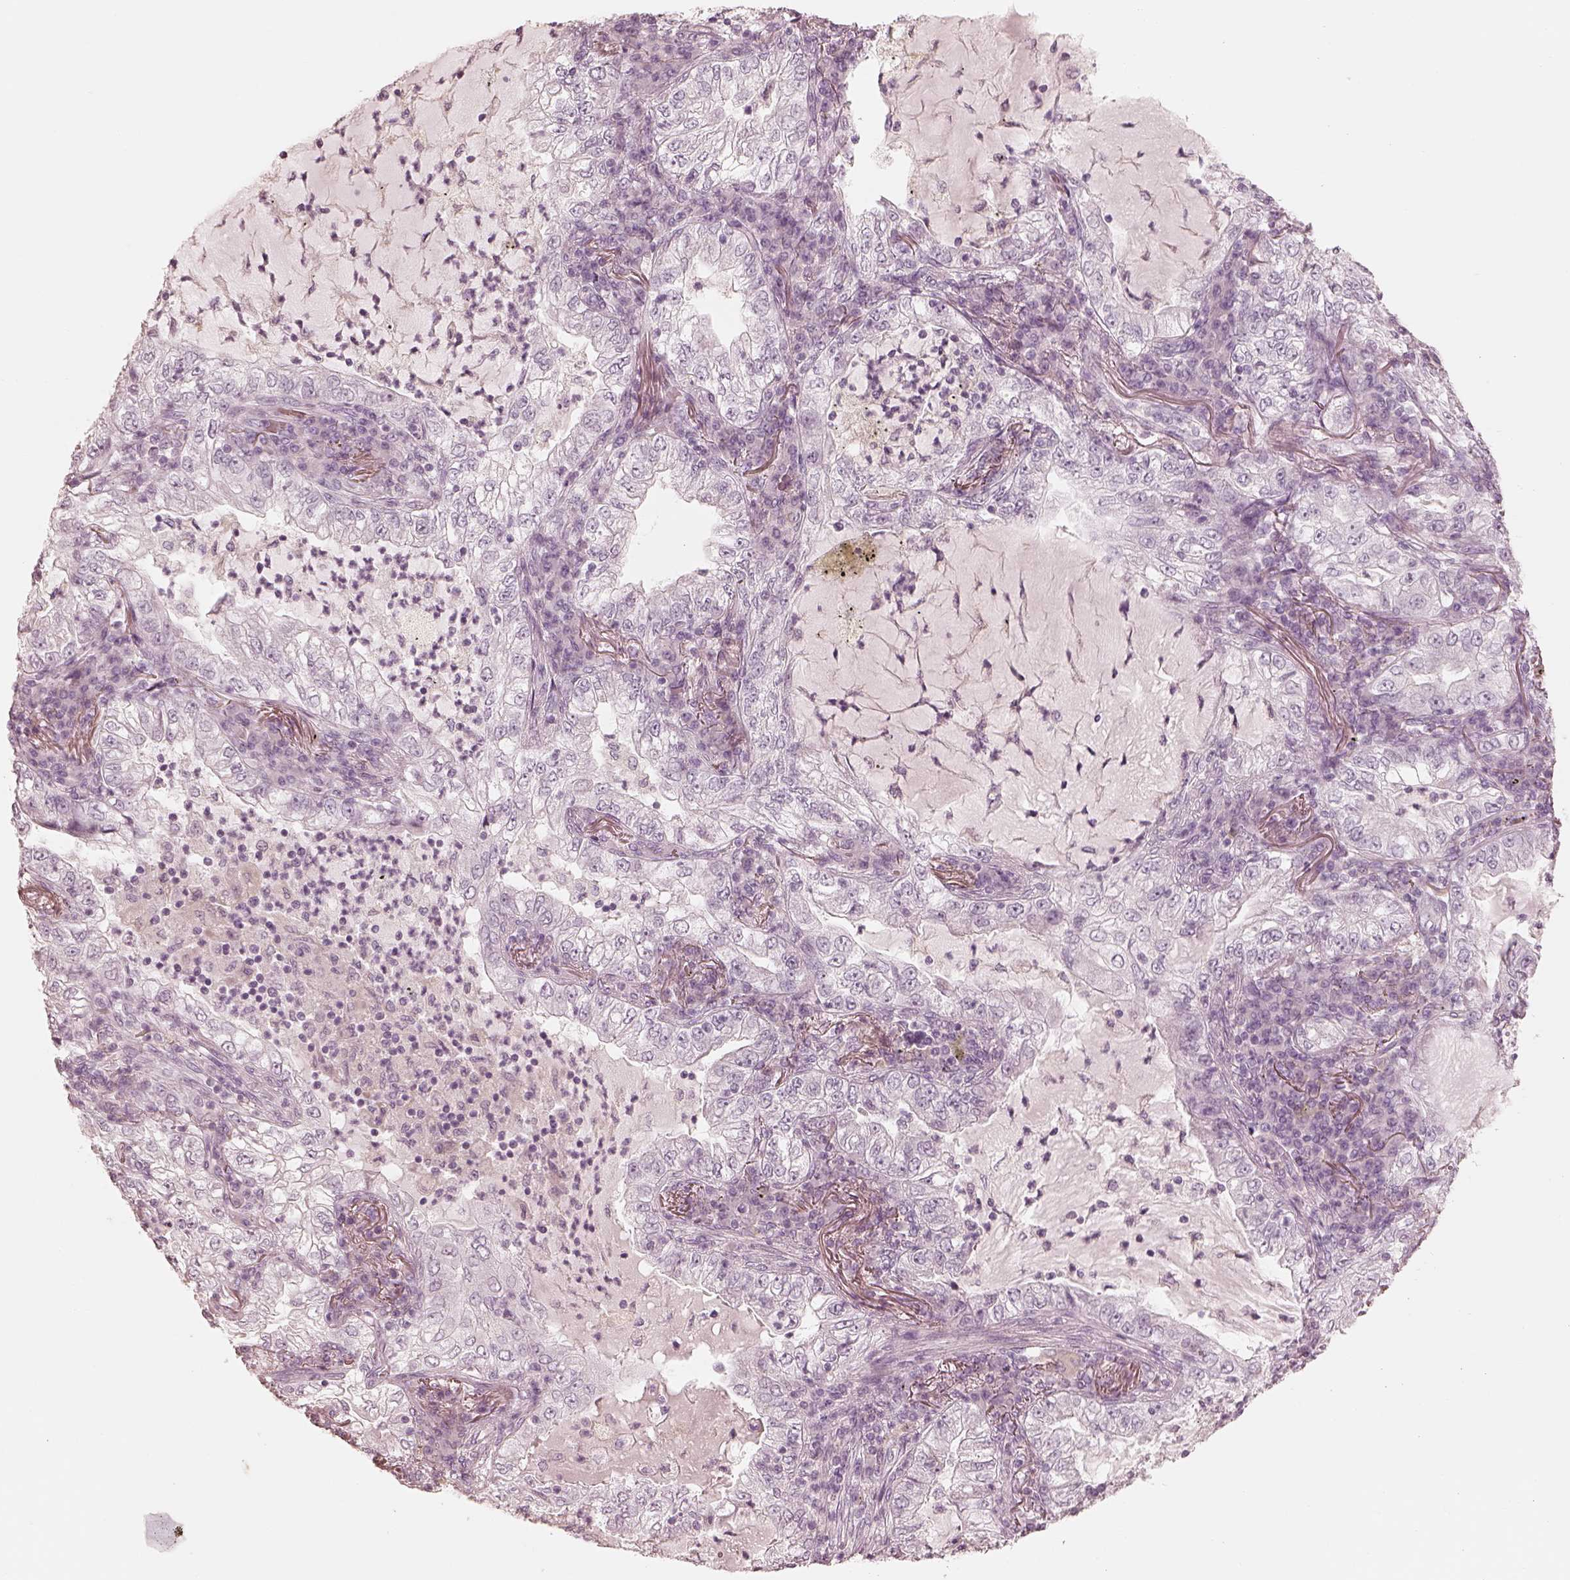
{"staining": {"intensity": "negative", "quantity": "none", "location": "none"}, "tissue": "lung cancer", "cell_type": "Tumor cells", "image_type": "cancer", "snomed": [{"axis": "morphology", "description": "Adenocarcinoma, NOS"}, {"axis": "topography", "description": "Lung"}], "caption": "Human lung cancer stained for a protein using immunohistochemistry (IHC) demonstrates no positivity in tumor cells.", "gene": "CALR3", "patient": {"sex": "female", "age": 73}}